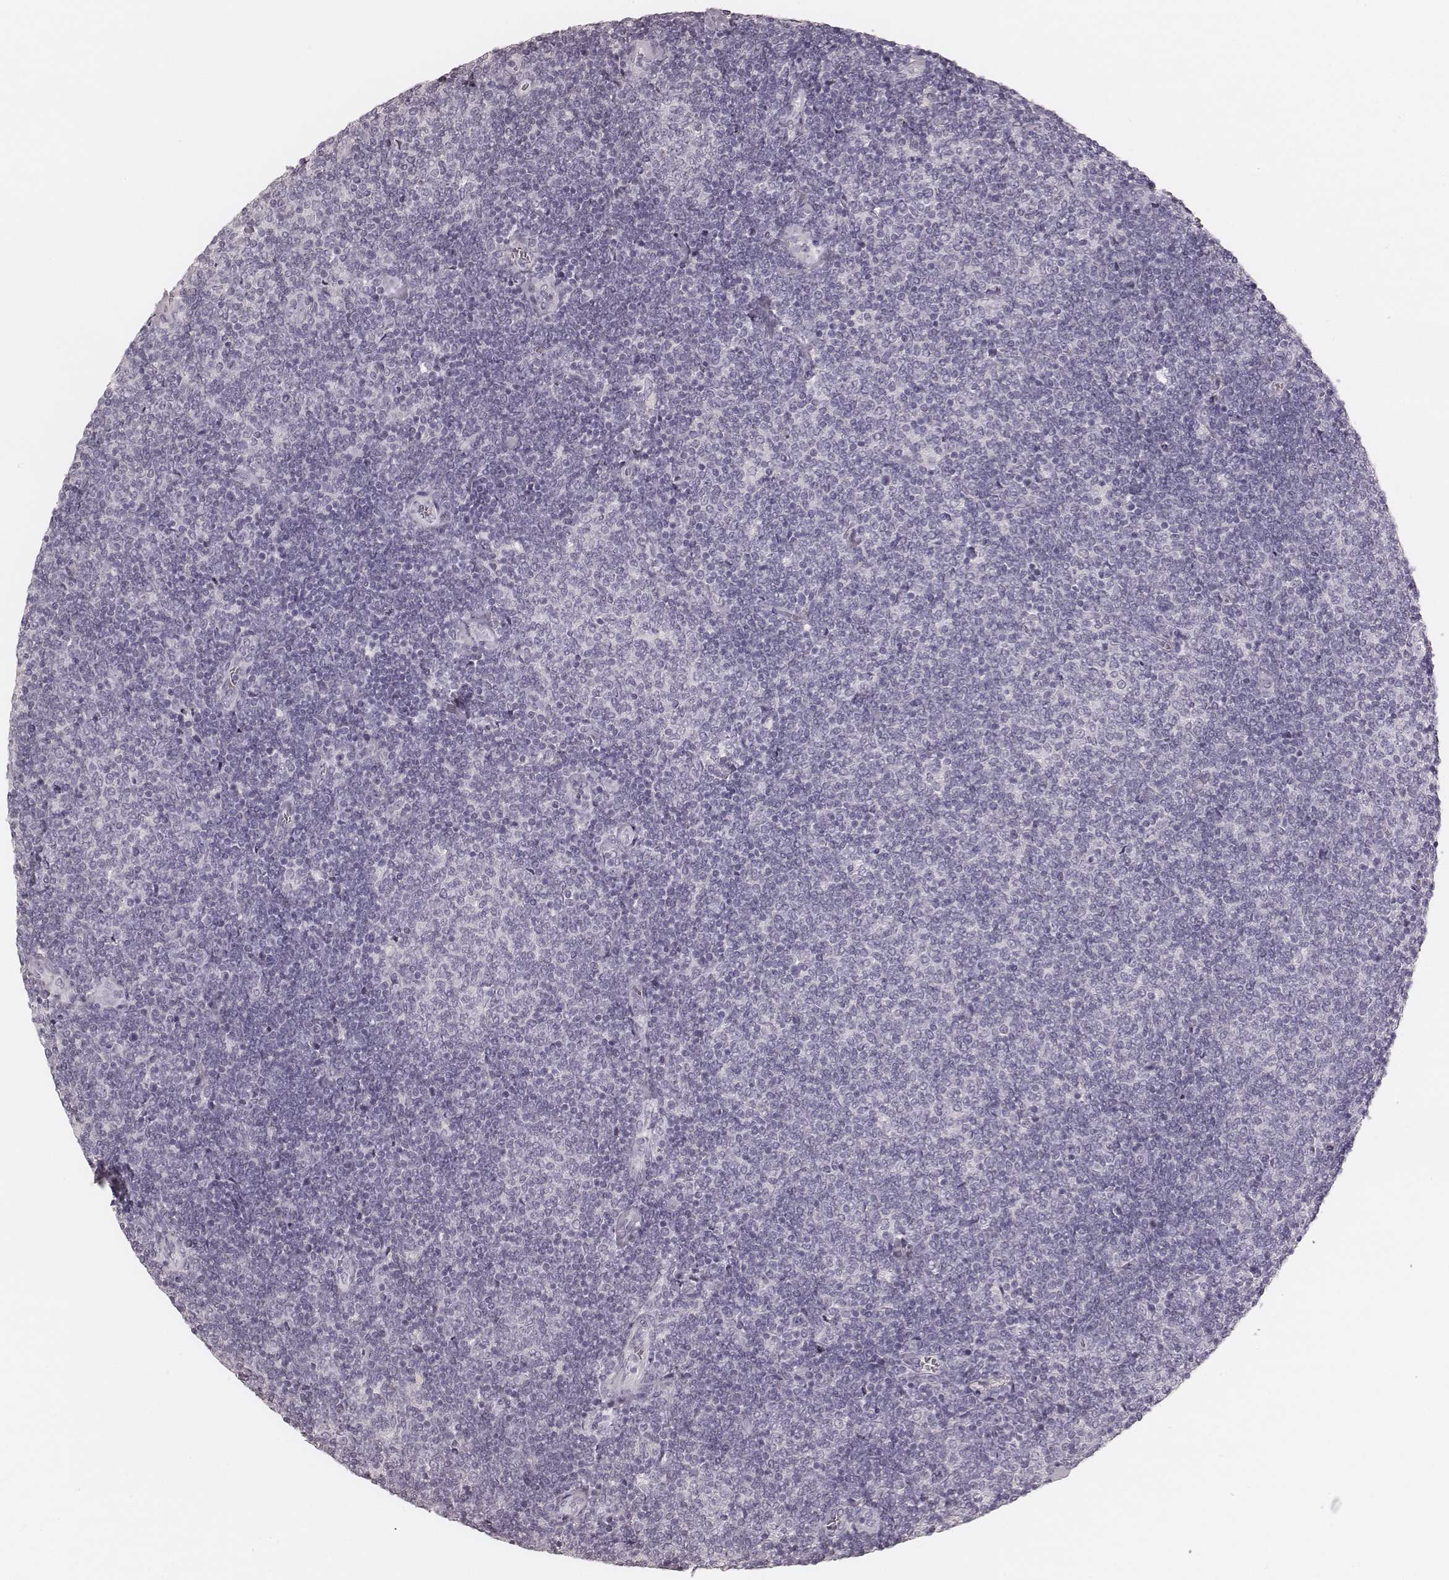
{"staining": {"intensity": "negative", "quantity": "none", "location": "none"}, "tissue": "lymphoma", "cell_type": "Tumor cells", "image_type": "cancer", "snomed": [{"axis": "morphology", "description": "Malignant lymphoma, non-Hodgkin's type, Low grade"}, {"axis": "topography", "description": "Lymph node"}], "caption": "Protein analysis of low-grade malignant lymphoma, non-Hodgkin's type exhibits no significant staining in tumor cells.", "gene": "KRT26", "patient": {"sex": "male", "age": 52}}